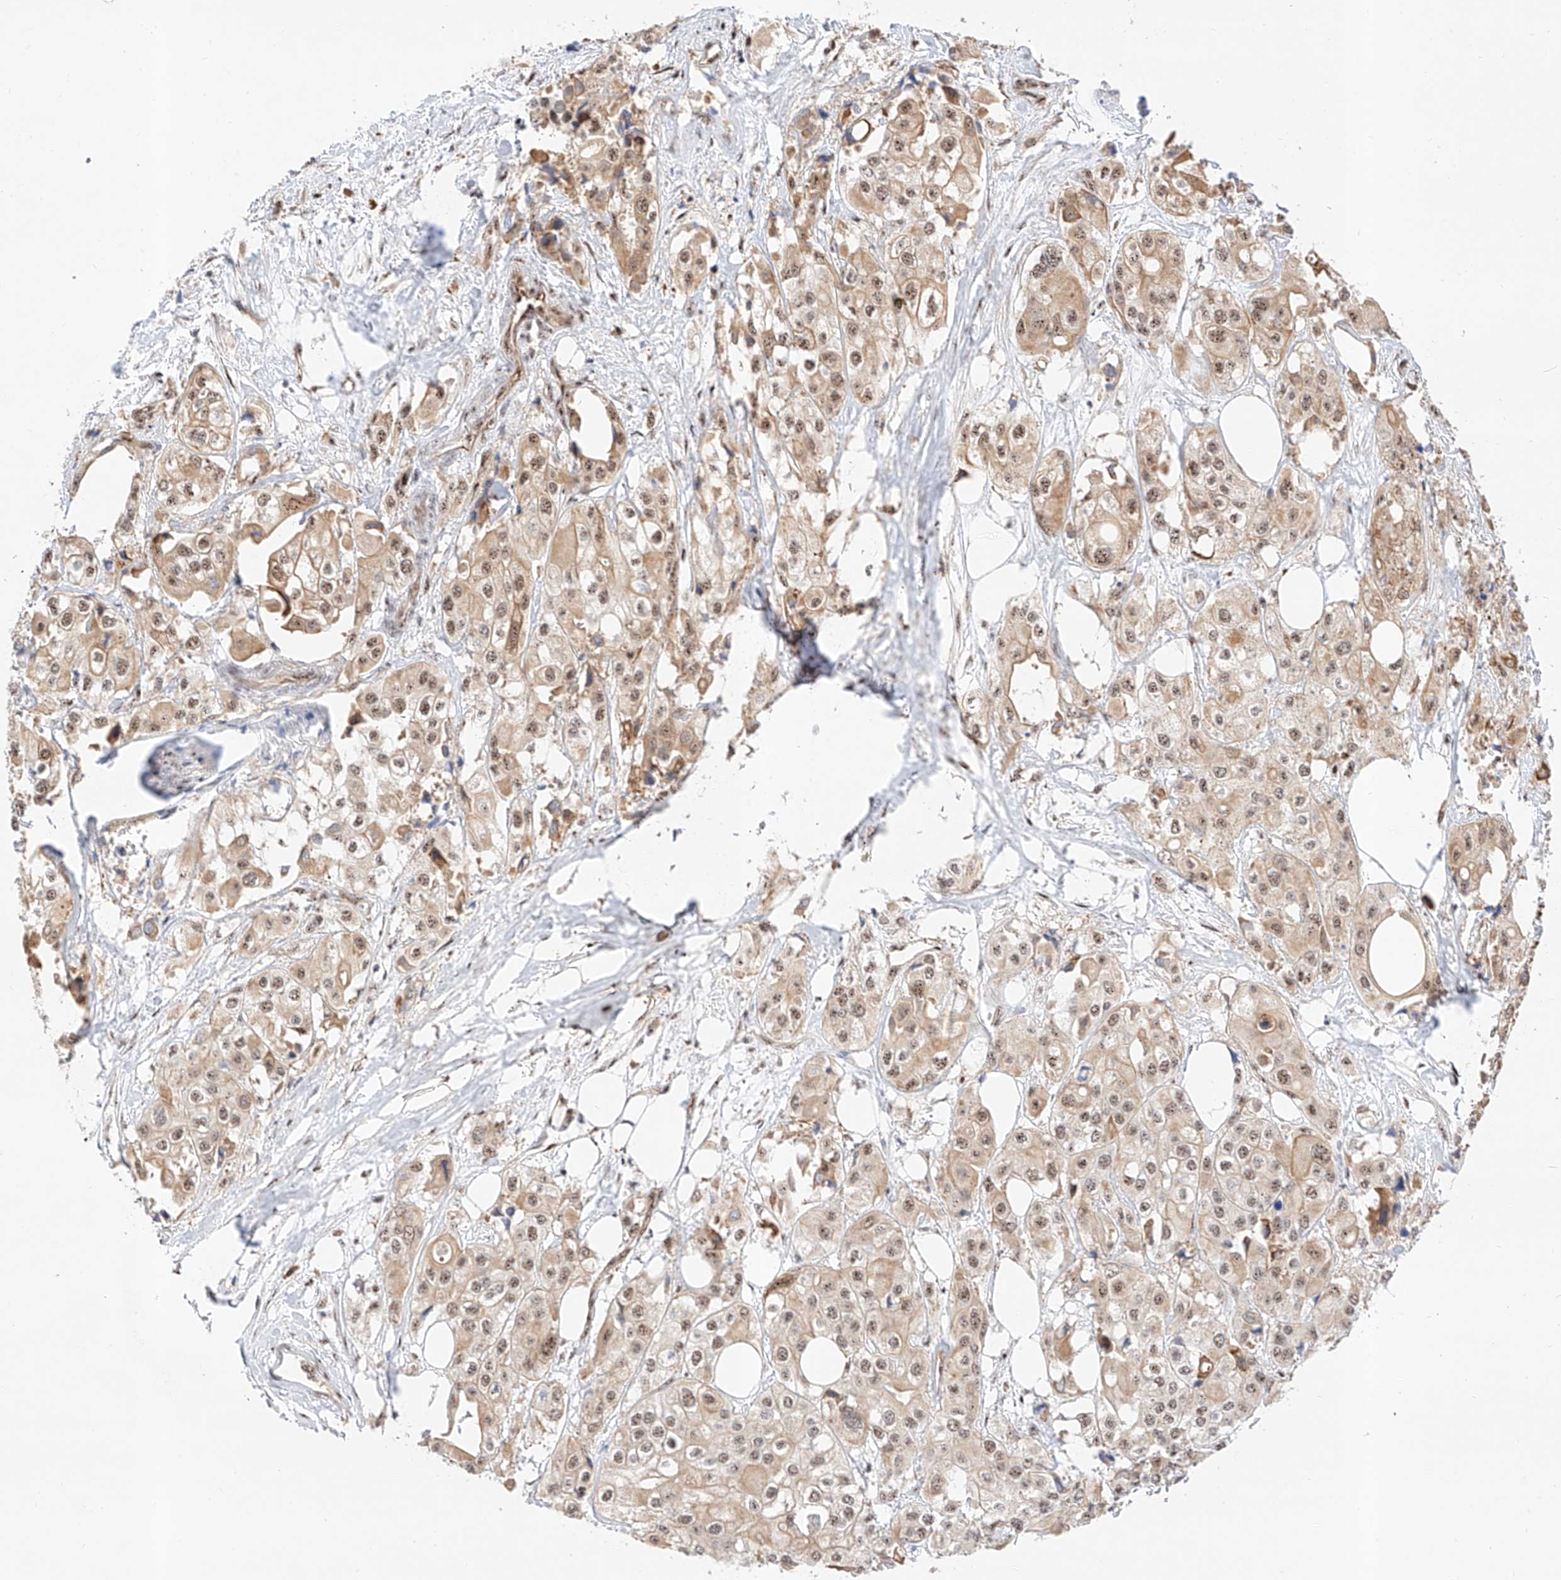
{"staining": {"intensity": "moderate", "quantity": ">75%", "location": "cytoplasmic/membranous,nuclear"}, "tissue": "urothelial cancer", "cell_type": "Tumor cells", "image_type": "cancer", "snomed": [{"axis": "morphology", "description": "Urothelial carcinoma, High grade"}, {"axis": "topography", "description": "Urinary bladder"}], "caption": "Protein analysis of urothelial carcinoma (high-grade) tissue displays moderate cytoplasmic/membranous and nuclear expression in approximately >75% of tumor cells.", "gene": "ATXN7L2", "patient": {"sex": "male", "age": 64}}